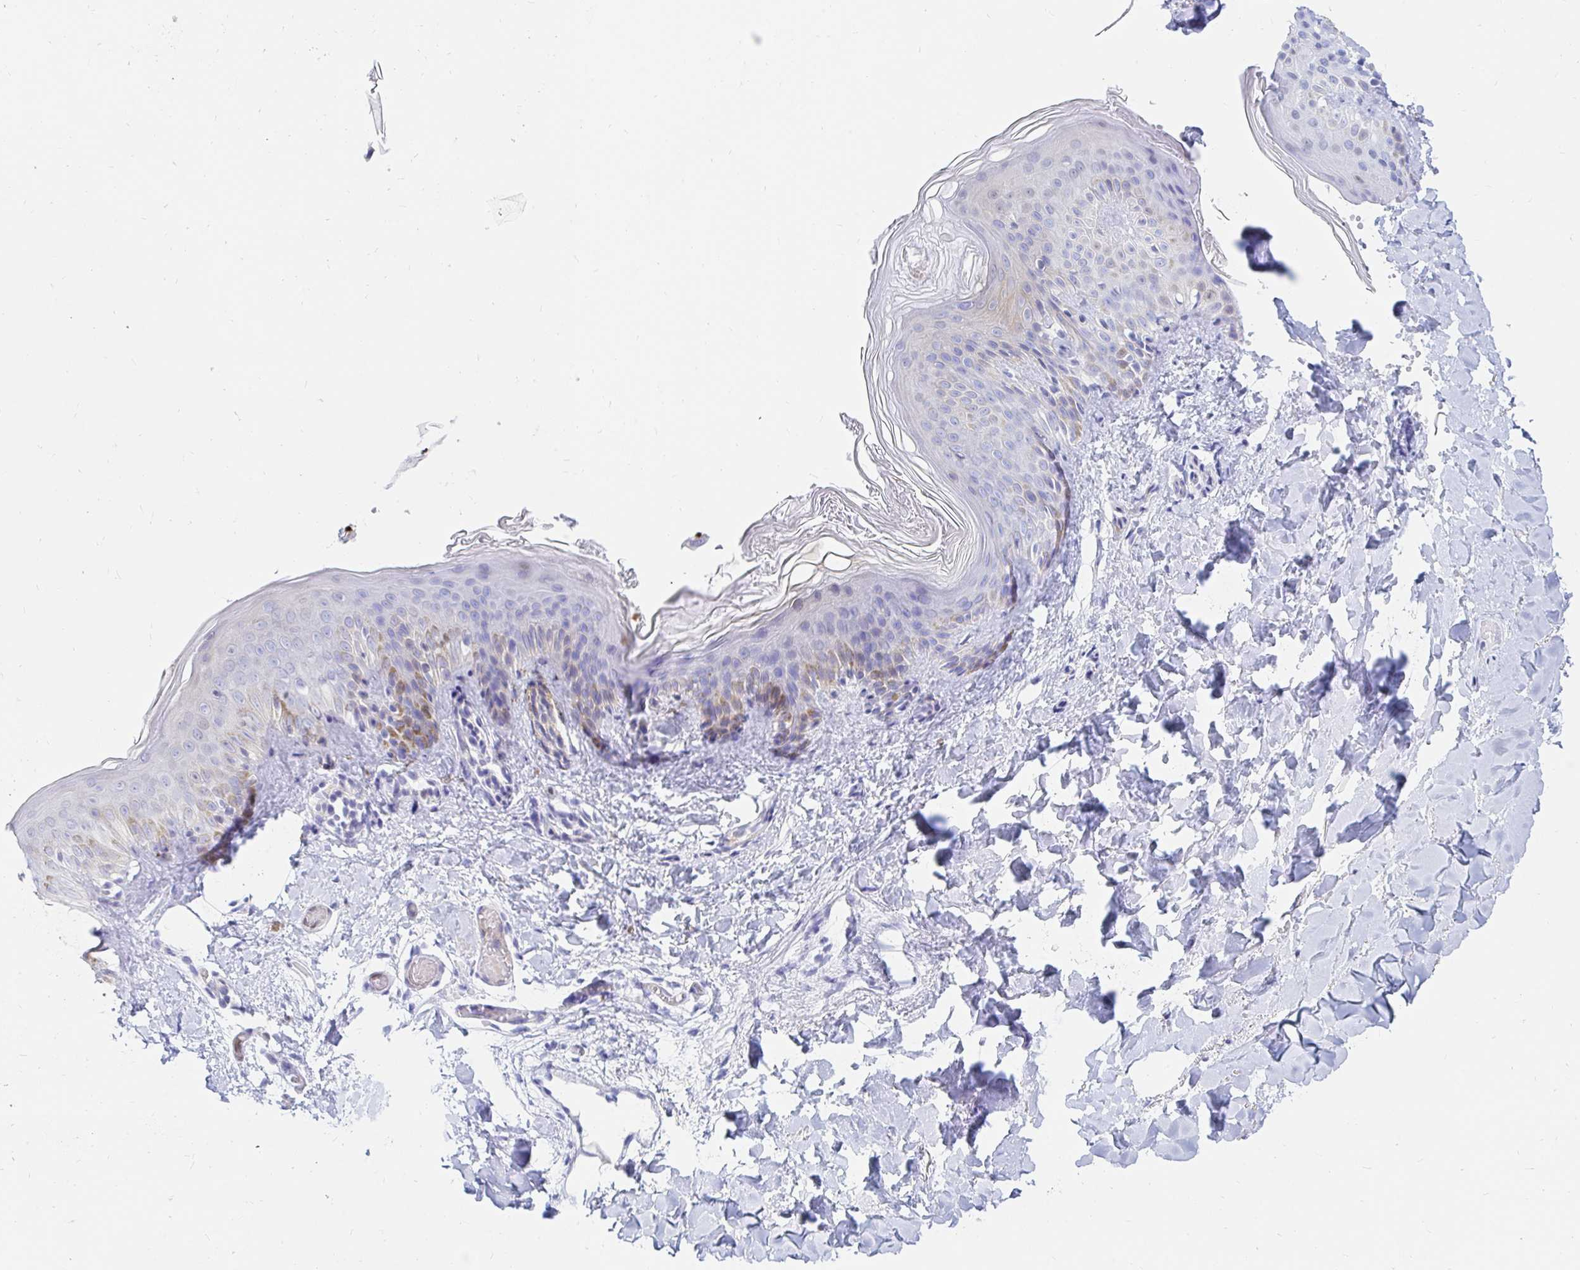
{"staining": {"intensity": "negative", "quantity": "none", "location": "none"}, "tissue": "skin", "cell_type": "Fibroblasts", "image_type": "normal", "snomed": [{"axis": "morphology", "description": "Normal tissue, NOS"}, {"axis": "topography", "description": "Skin"}], "caption": "IHC histopathology image of normal skin stained for a protein (brown), which demonstrates no staining in fibroblasts.", "gene": "HINFP", "patient": {"sex": "male", "age": 16}}